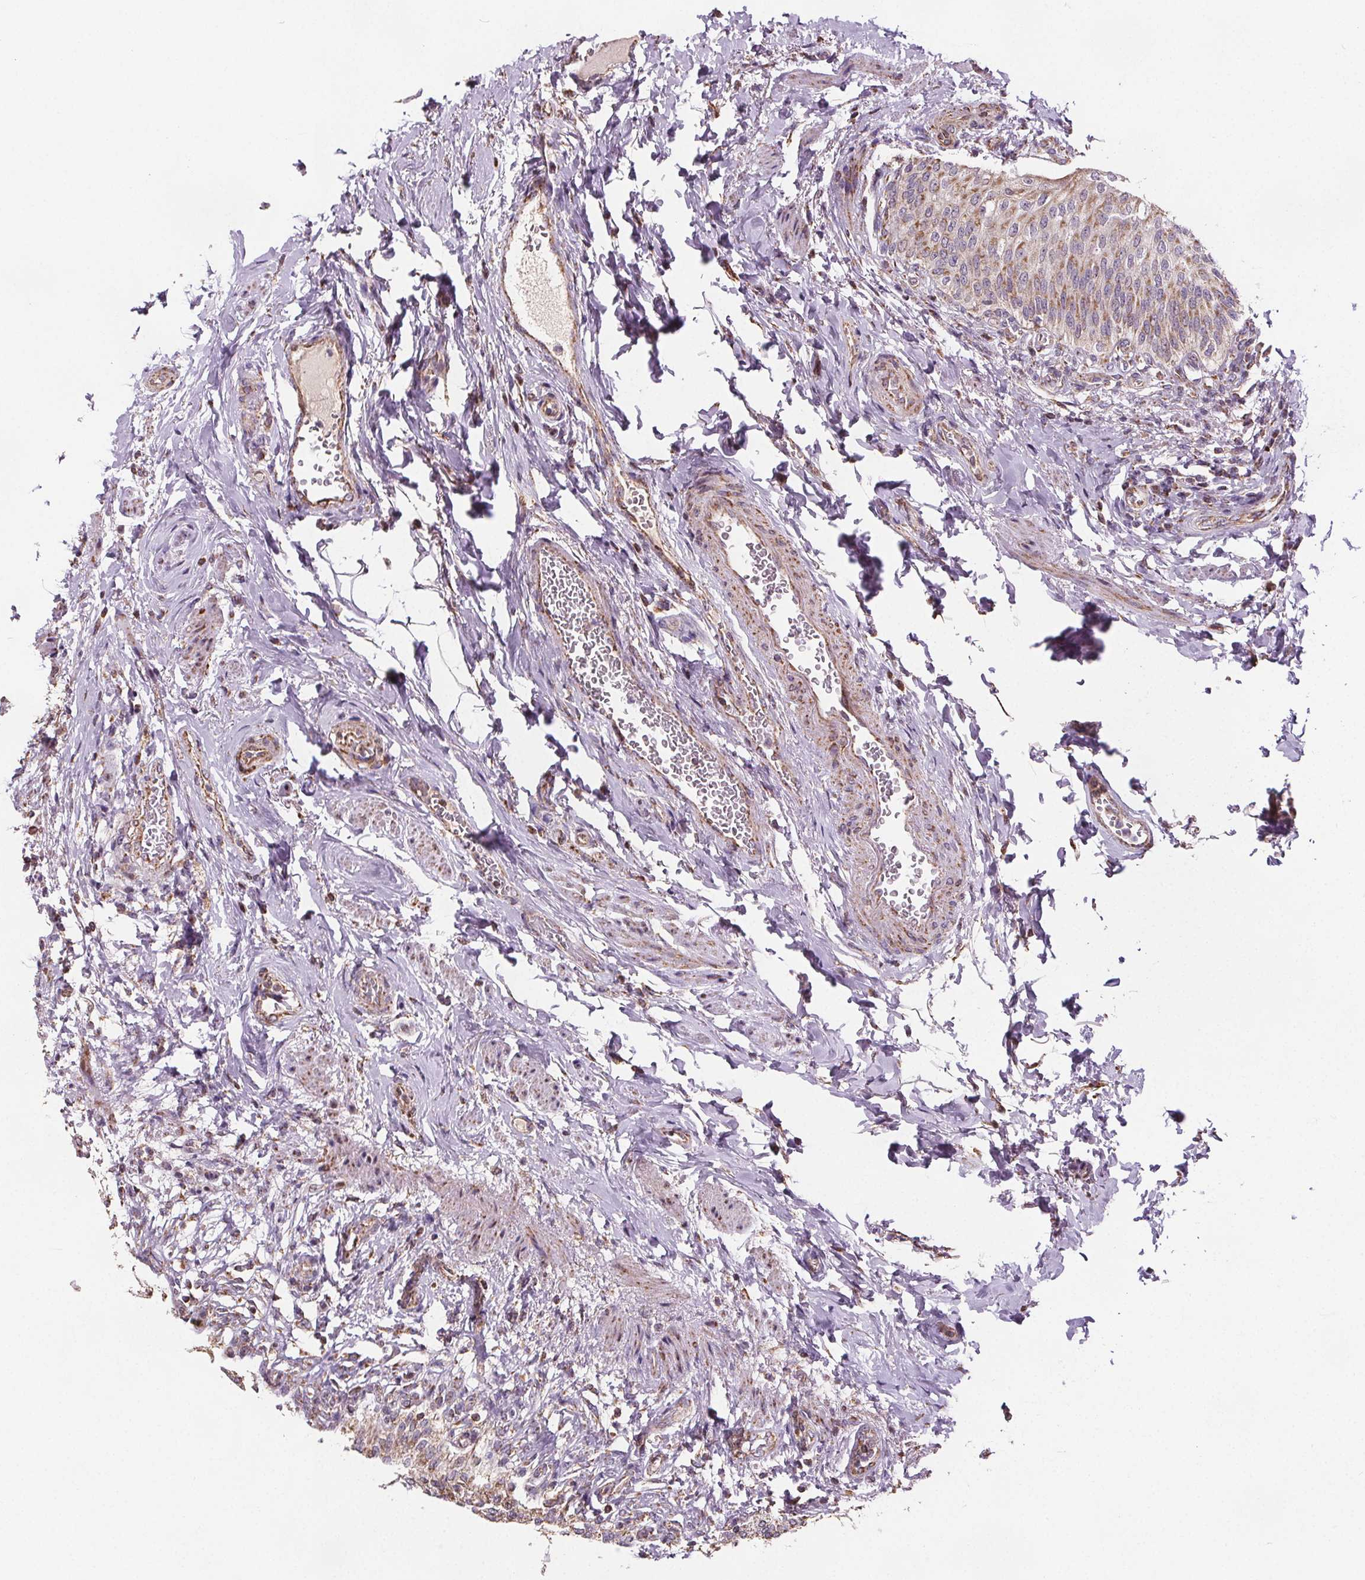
{"staining": {"intensity": "weak", "quantity": "25%-75%", "location": "cytoplasmic/membranous"}, "tissue": "urinary bladder", "cell_type": "Urothelial cells", "image_type": "normal", "snomed": [{"axis": "morphology", "description": "Normal tissue, NOS"}, {"axis": "topography", "description": "Urinary bladder"}, {"axis": "topography", "description": "Peripheral nerve tissue"}], "caption": "Immunohistochemistry (IHC) staining of unremarkable urinary bladder, which shows low levels of weak cytoplasmic/membranous expression in approximately 25%-75% of urothelial cells indicating weak cytoplasmic/membranous protein expression. The staining was performed using DAB (brown) for protein detection and nuclei were counterstained in hematoxylin (blue).", "gene": "SUCLA2", "patient": {"sex": "female", "age": 60}}